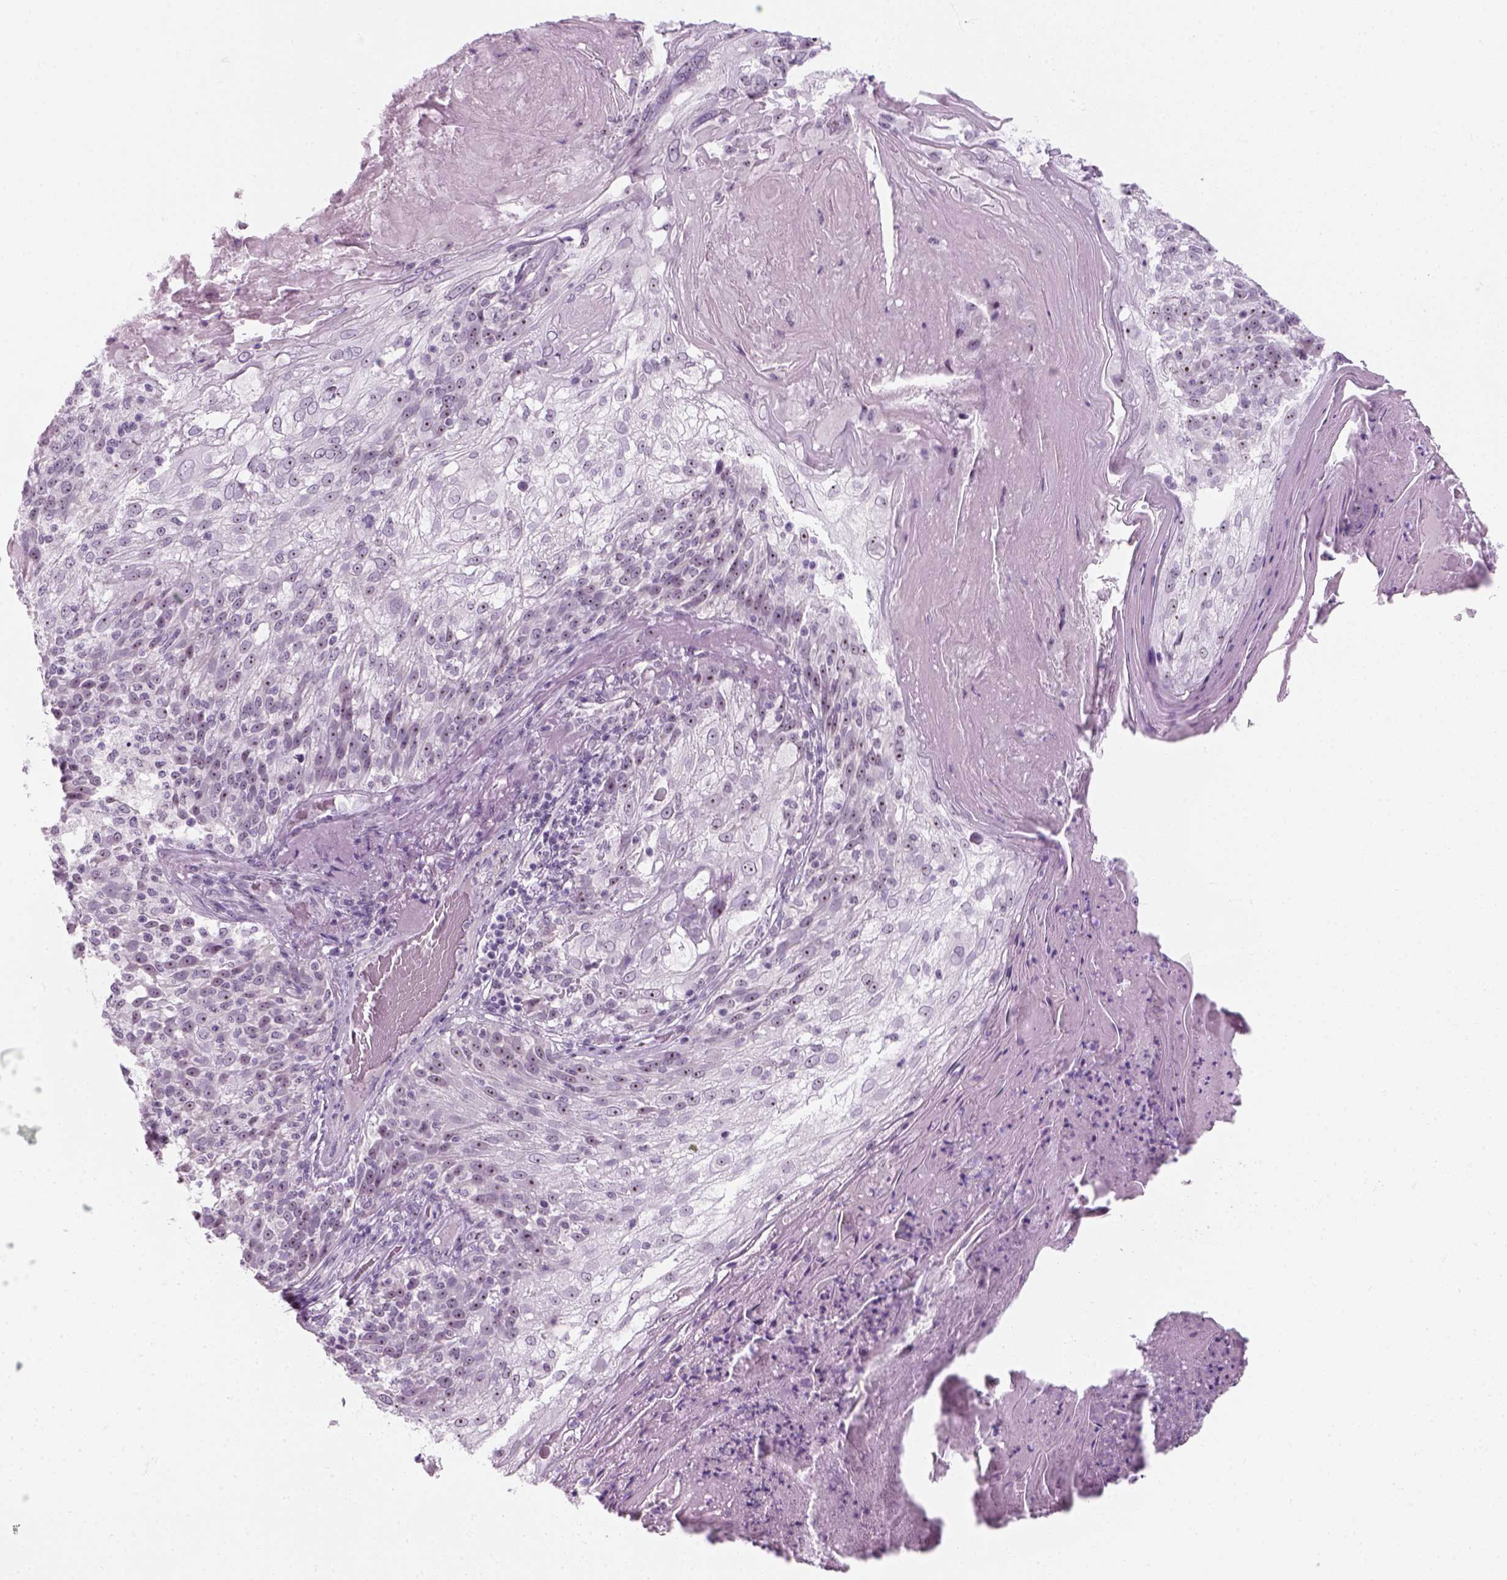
{"staining": {"intensity": "strong", "quantity": "25%-75%", "location": "nuclear"}, "tissue": "skin cancer", "cell_type": "Tumor cells", "image_type": "cancer", "snomed": [{"axis": "morphology", "description": "Normal tissue, NOS"}, {"axis": "morphology", "description": "Squamous cell carcinoma, NOS"}, {"axis": "topography", "description": "Skin"}], "caption": "Immunohistochemistry (DAB) staining of skin cancer (squamous cell carcinoma) shows strong nuclear protein expression in about 25%-75% of tumor cells.", "gene": "ZNF865", "patient": {"sex": "female", "age": 83}}